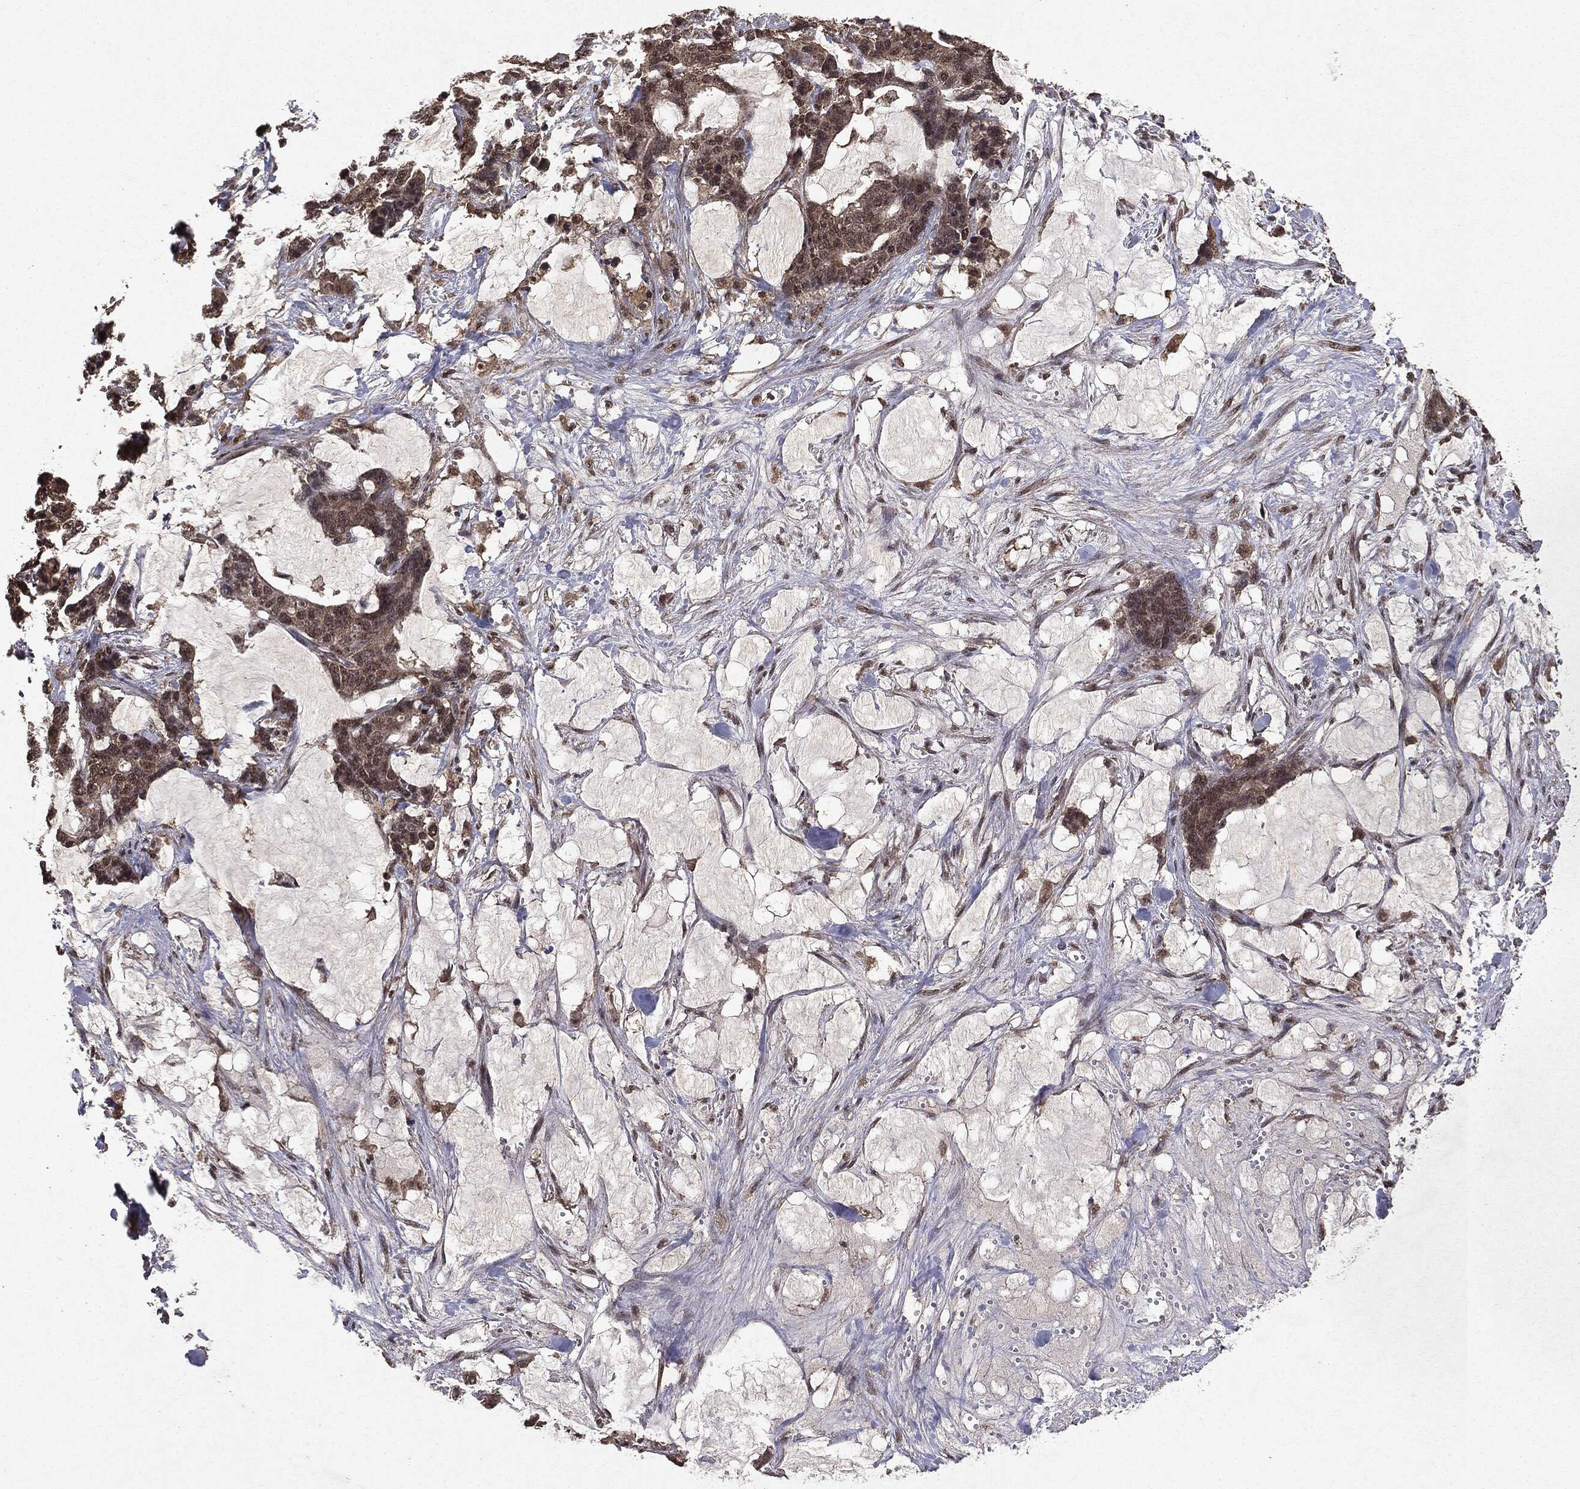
{"staining": {"intensity": "weak", "quantity": ">75%", "location": "cytoplasmic/membranous,nuclear"}, "tissue": "stomach cancer", "cell_type": "Tumor cells", "image_type": "cancer", "snomed": [{"axis": "morphology", "description": "Normal tissue, NOS"}, {"axis": "morphology", "description": "Adenocarcinoma, NOS"}, {"axis": "topography", "description": "Stomach"}], "caption": "A high-resolution histopathology image shows immunohistochemistry staining of stomach cancer, which displays weak cytoplasmic/membranous and nuclear positivity in about >75% of tumor cells.", "gene": "PEBP1", "patient": {"sex": "female", "age": 64}}